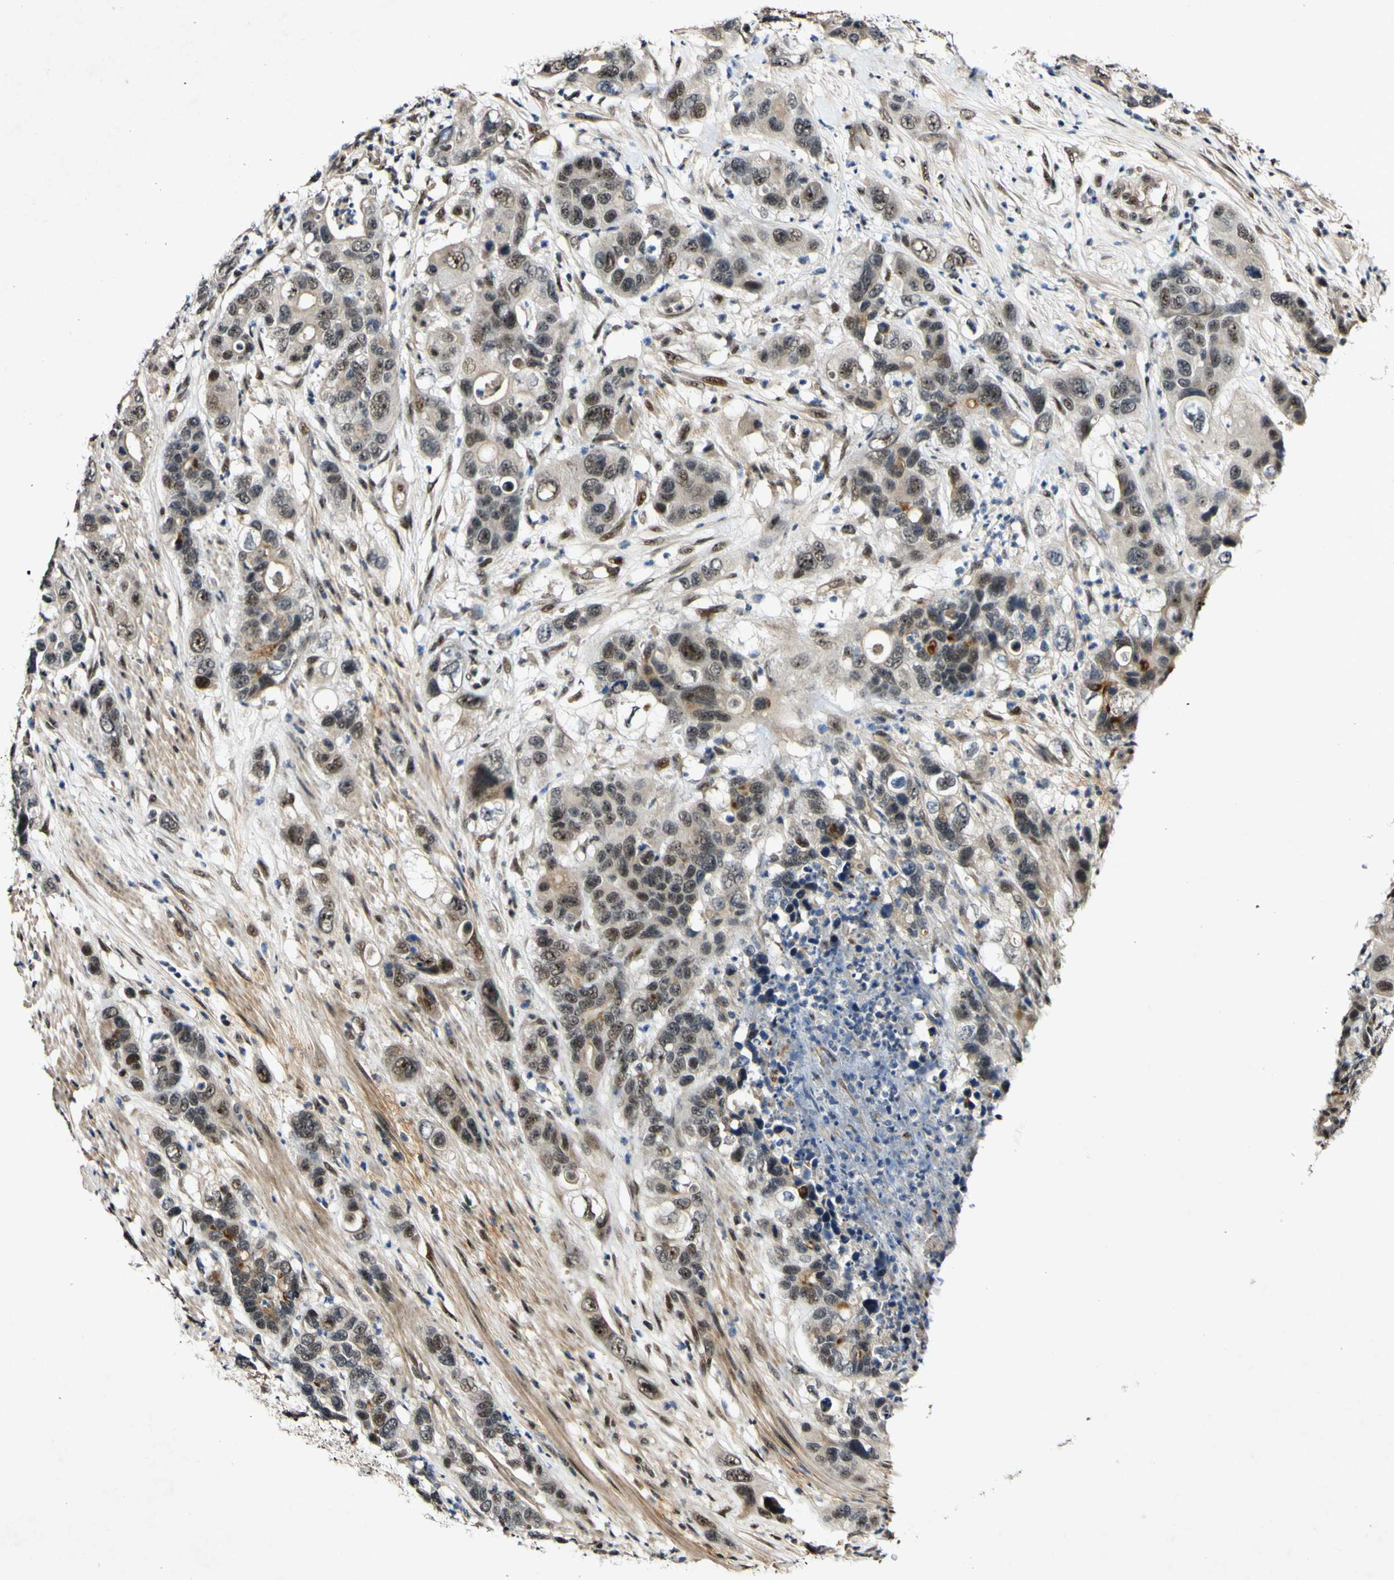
{"staining": {"intensity": "moderate", "quantity": "25%-75%", "location": "nuclear"}, "tissue": "pancreatic cancer", "cell_type": "Tumor cells", "image_type": "cancer", "snomed": [{"axis": "morphology", "description": "Adenocarcinoma, NOS"}, {"axis": "topography", "description": "Pancreas"}], "caption": "This is a micrograph of IHC staining of pancreatic adenocarcinoma, which shows moderate expression in the nuclear of tumor cells.", "gene": "POLR2F", "patient": {"sex": "female", "age": 71}}